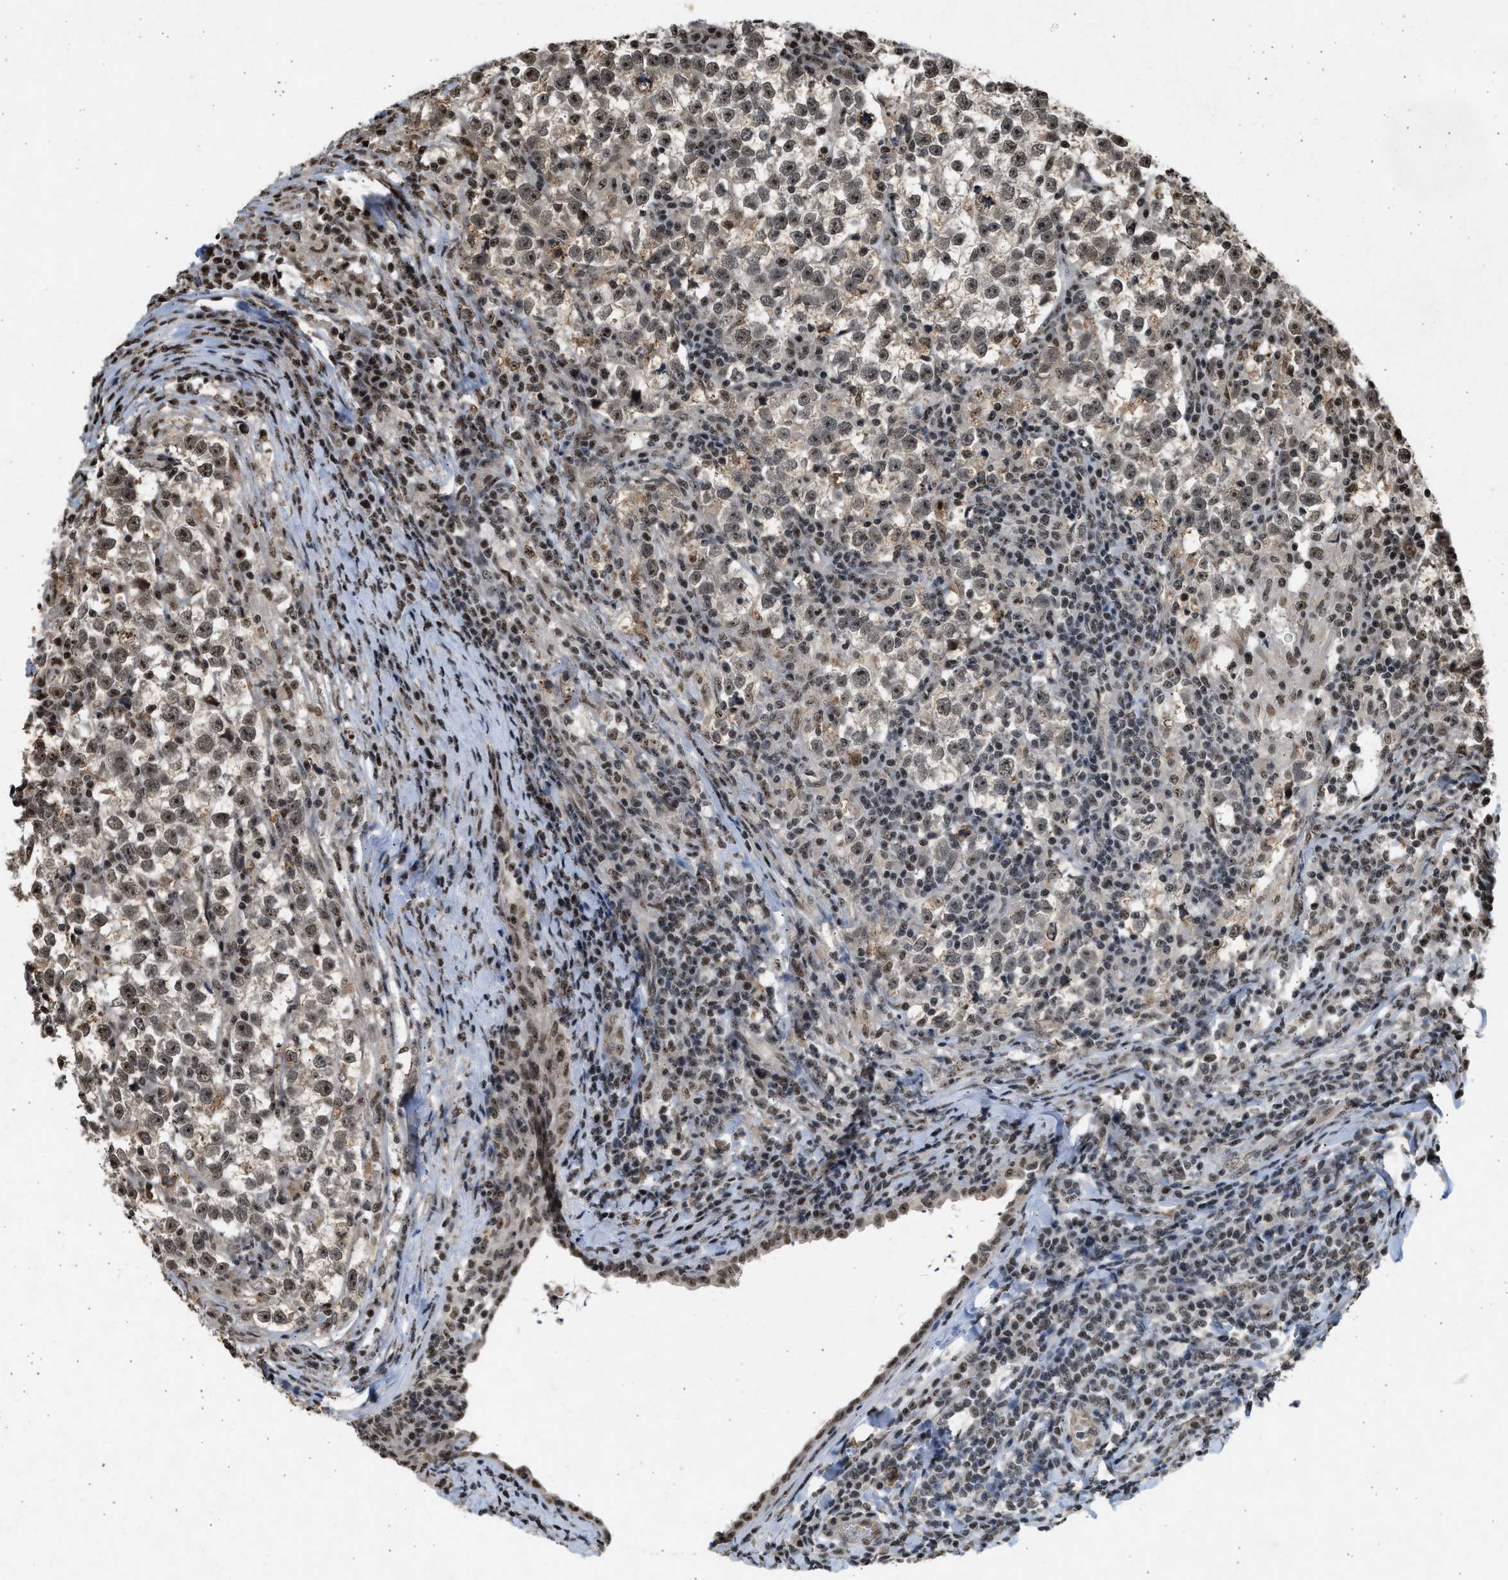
{"staining": {"intensity": "moderate", "quantity": ">75%", "location": "nuclear"}, "tissue": "testis cancer", "cell_type": "Tumor cells", "image_type": "cancer", "snomed": [{"axis": "morphology", "description": "Normal tissue, NOS"}, {"axis": "morphology", "description": "Seminoma, NOS"}, {"axis": "topography", "description": "Testis"}], "caption": "High-power microscopy captured an immunohistochemistry (IHC) image of testis cancer (seminoma), revealing moderate nuclear positivity in about >75% of tumor cells. (brown staining indicates protein expression, while blue staining denotes nuclei).", "gene": "TFDP2", "patient": {"sex": "male", "age": 43}}